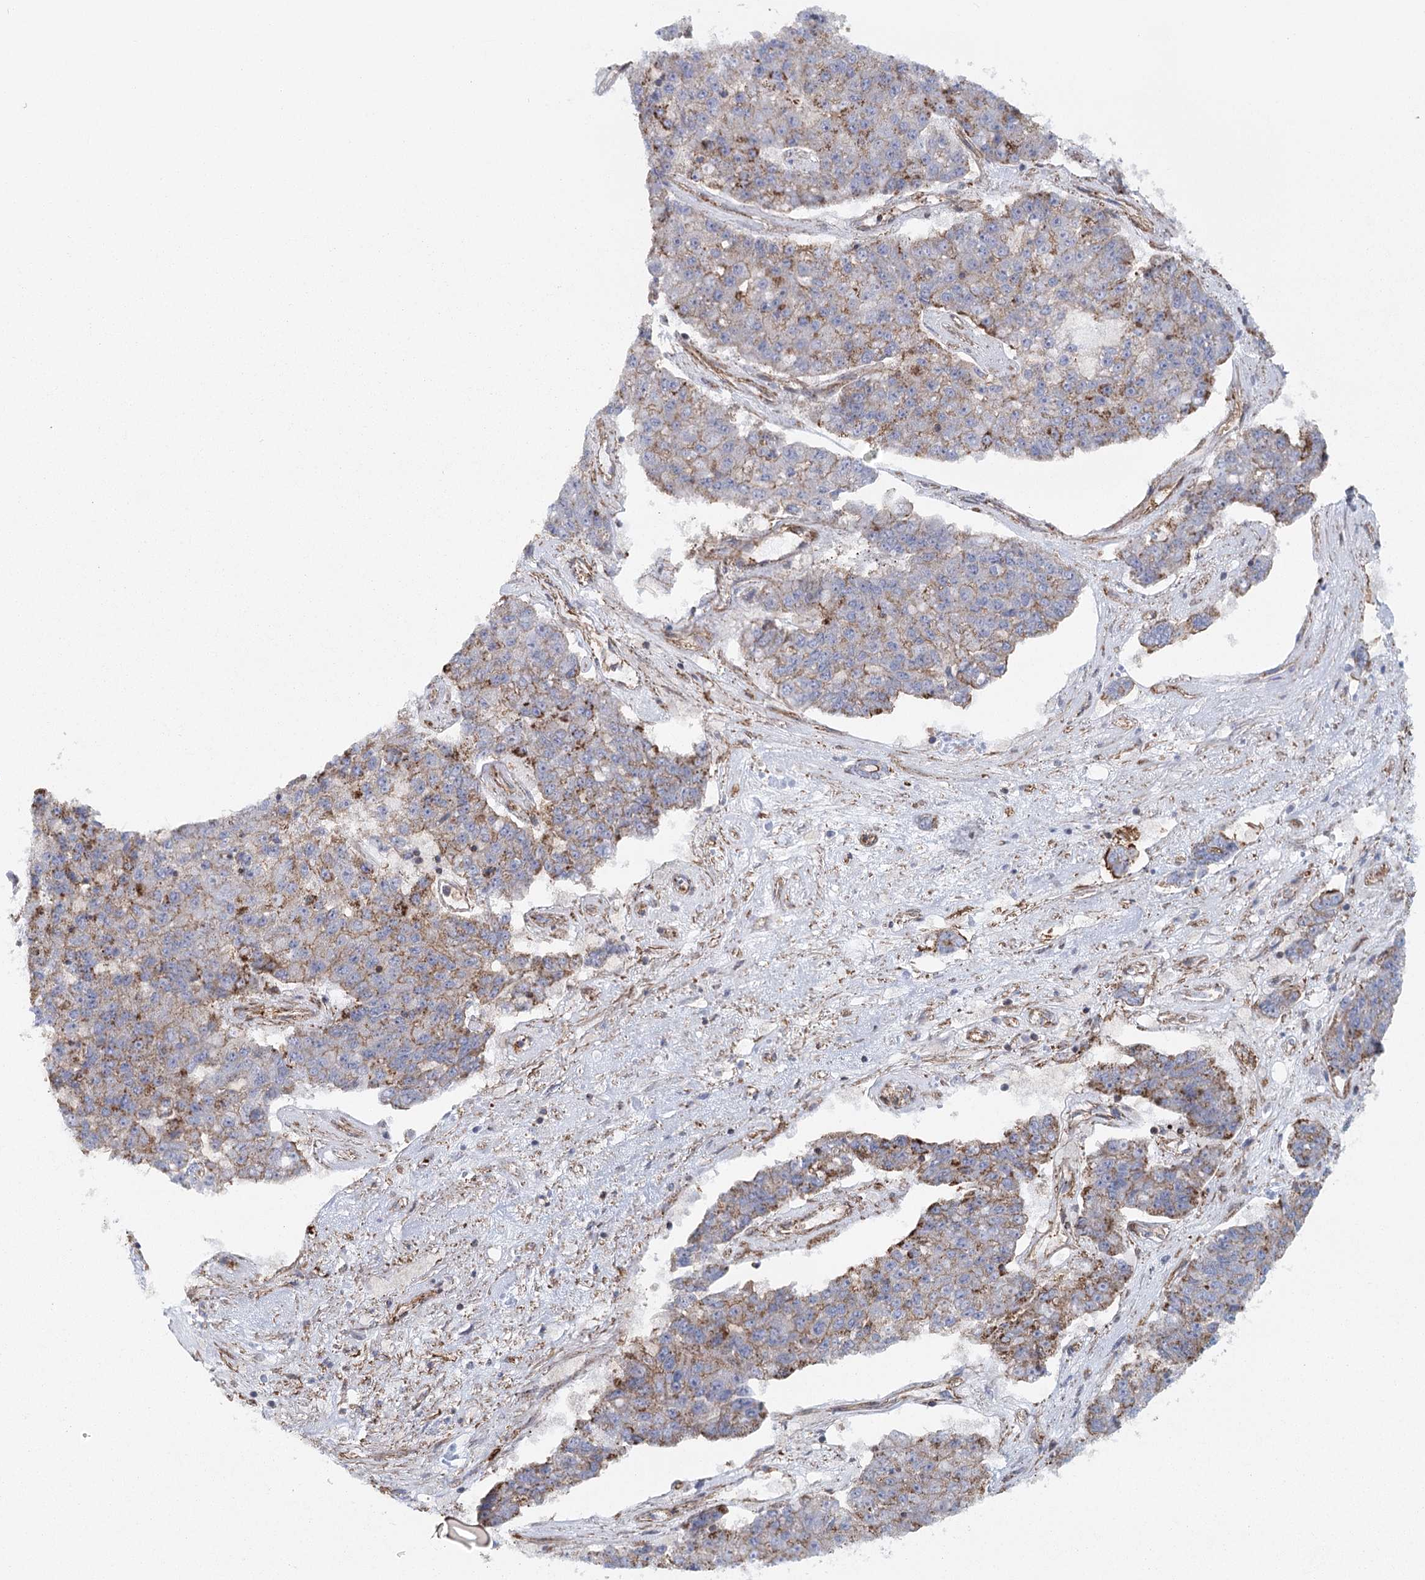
{"staining": {"intensity": "moderate", "quantity": ">75%", "location": "cytoplasmic/membranous"}, "tissue": "pancreatic cancer", "cell_type": "Tumor cells", "image_type": "cancer", "snomed": [{"axis": "morphology", "description": "Adenocarcinoma, NOS"}, {"axis": "topography", "description": "Pancreas"}], "caption": "Human pancreatic cancer (adenocarcinoma) stained with a brown dye reveals moderate cytoplasmic/membranous positive positivity in approximately >75% of tumor cells.", "gene": "IFT46", "patient": {"sex": "male", "age": 50}}